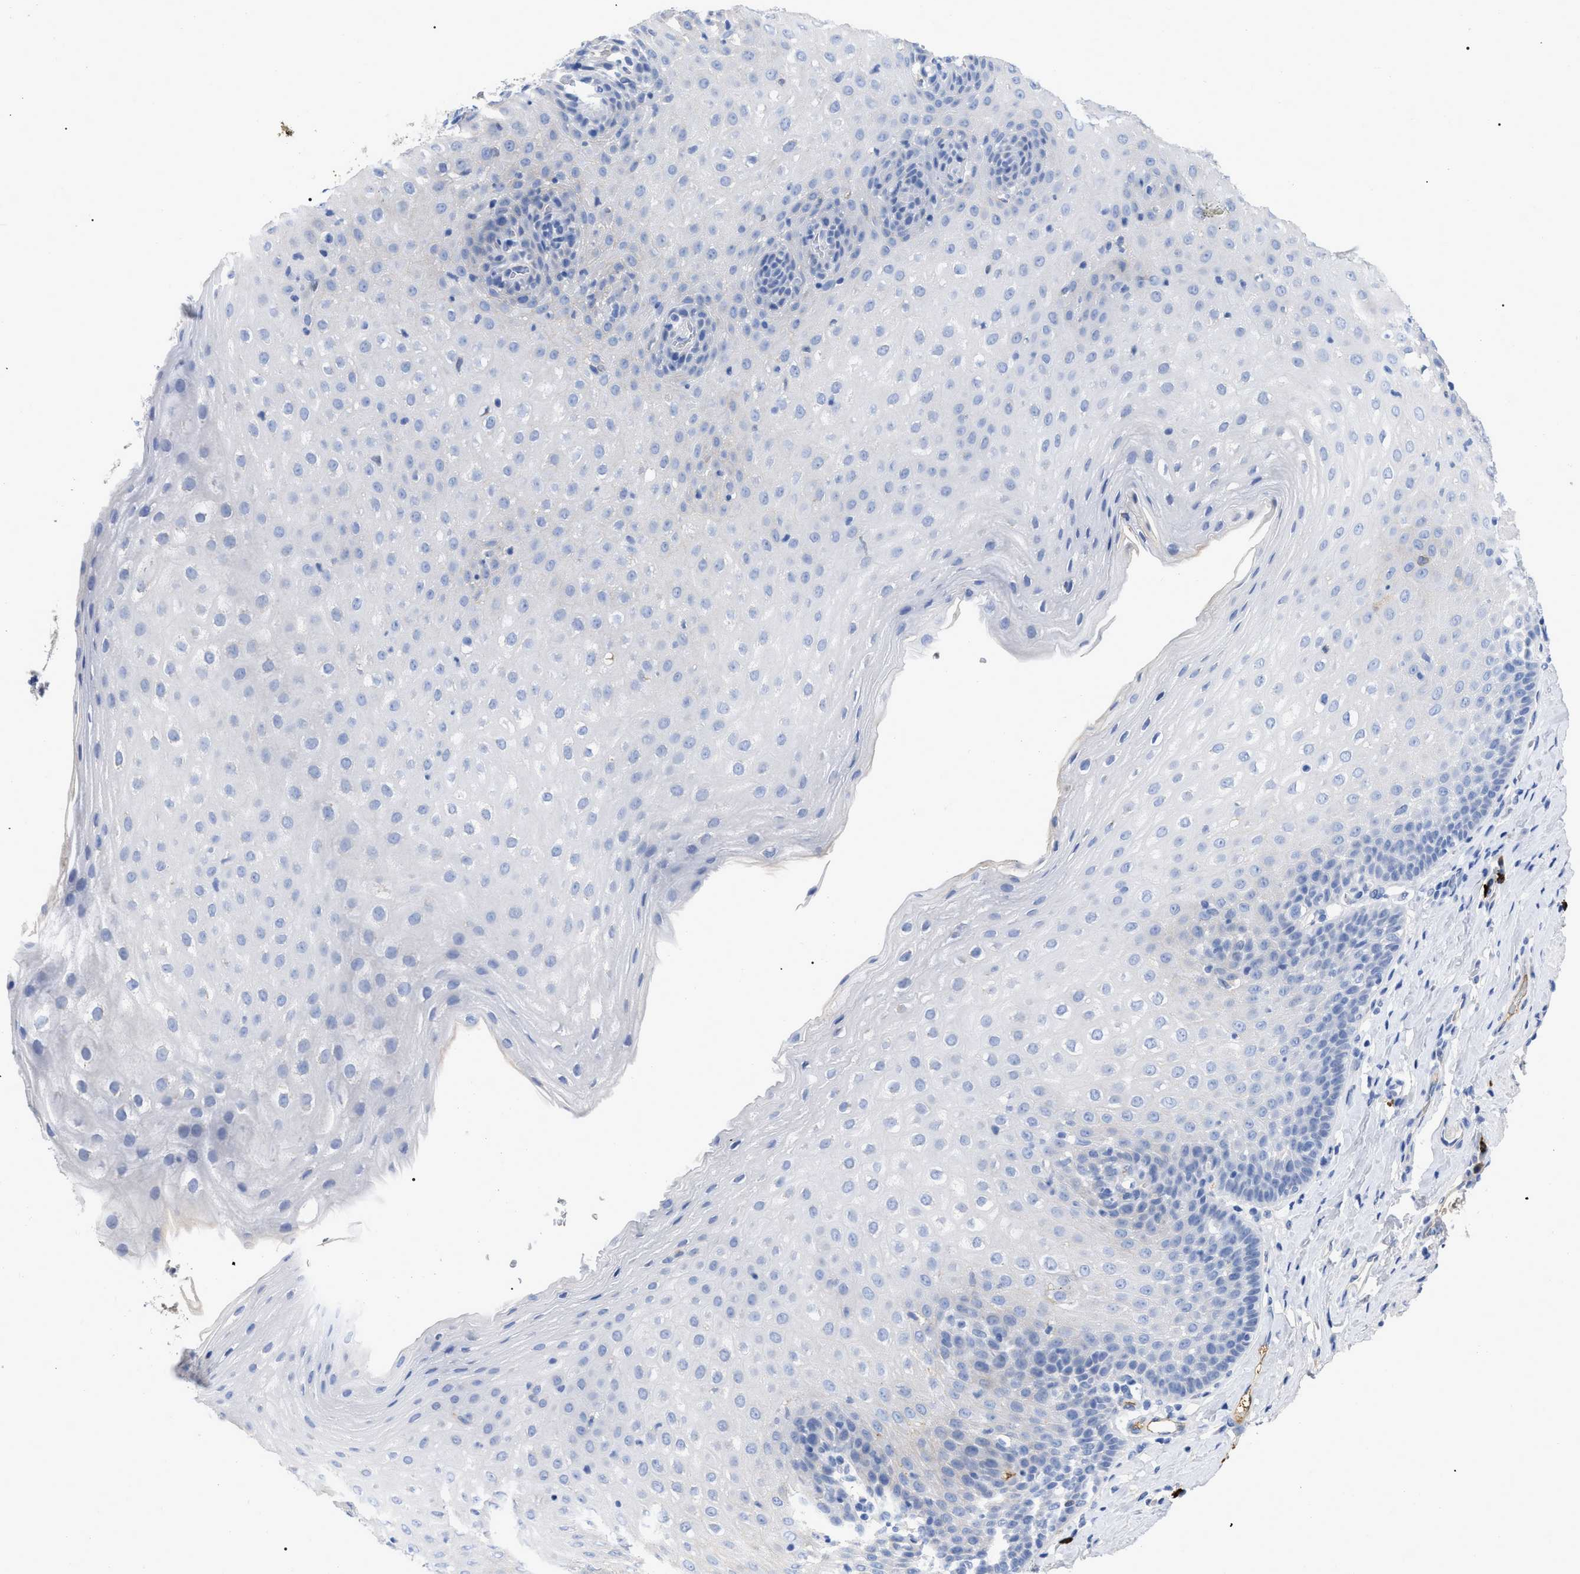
{"staining": {"intensity": "negative", "quantity": "none", "location": "none"}, "tissue": "esophagus", "cell_type": "Squamous epithelial cells", "image_type": "normal", "snomed": [{"axis": "morphology", "description": "Normal tissue, NOS"}, {"axis": "topography", "description": "Esophagus"}], "caption": "The photomicrograph displays no significant staining in squamous epithelial cells of esophagus. (DAB (3,3'-diaminobenzidine) IHC visualized using brightfield microscopy, high magnification).", "gene": "IGHV5", "patient": {"sex": "female", "age": 61}}